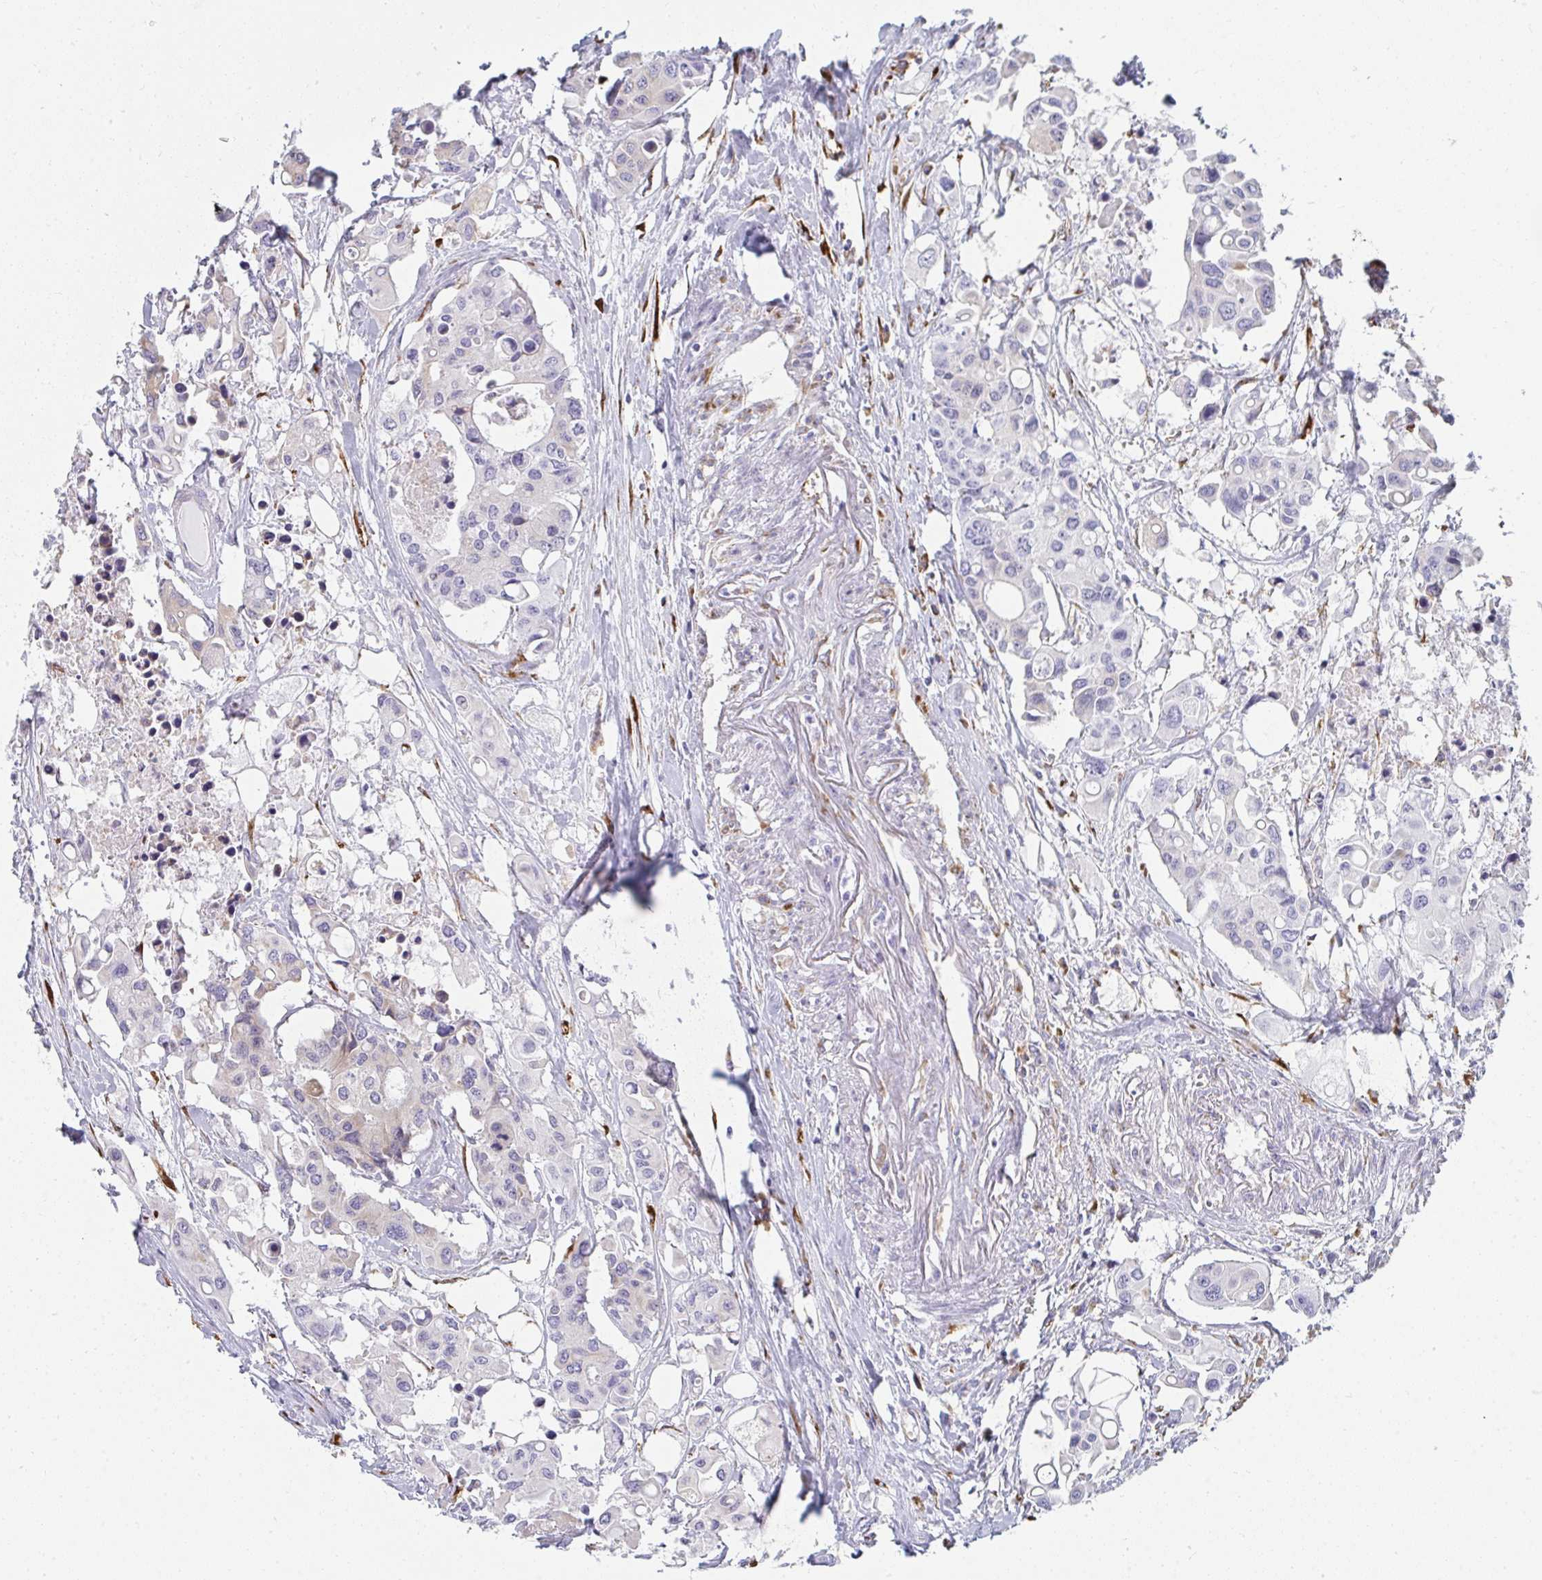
{"staining": {"intensity": "negative", "quantity": "none", "location": "none"}, "tissue": "colorectal cancer", "cell_type": "Tumor cells", "image_type": "cancer", "snomed": [{"axis": "morphology", "description": "Adenocarcinoma, NOS"}, {"axis": "topography", "description": "Colon"}], "caption": "Micrograph shows no significant protein staining in tumor cells of adenocarcinoma (colorectal).", "gene": "SHROOM1", "patient": {"sex": "male", "age": 77}}